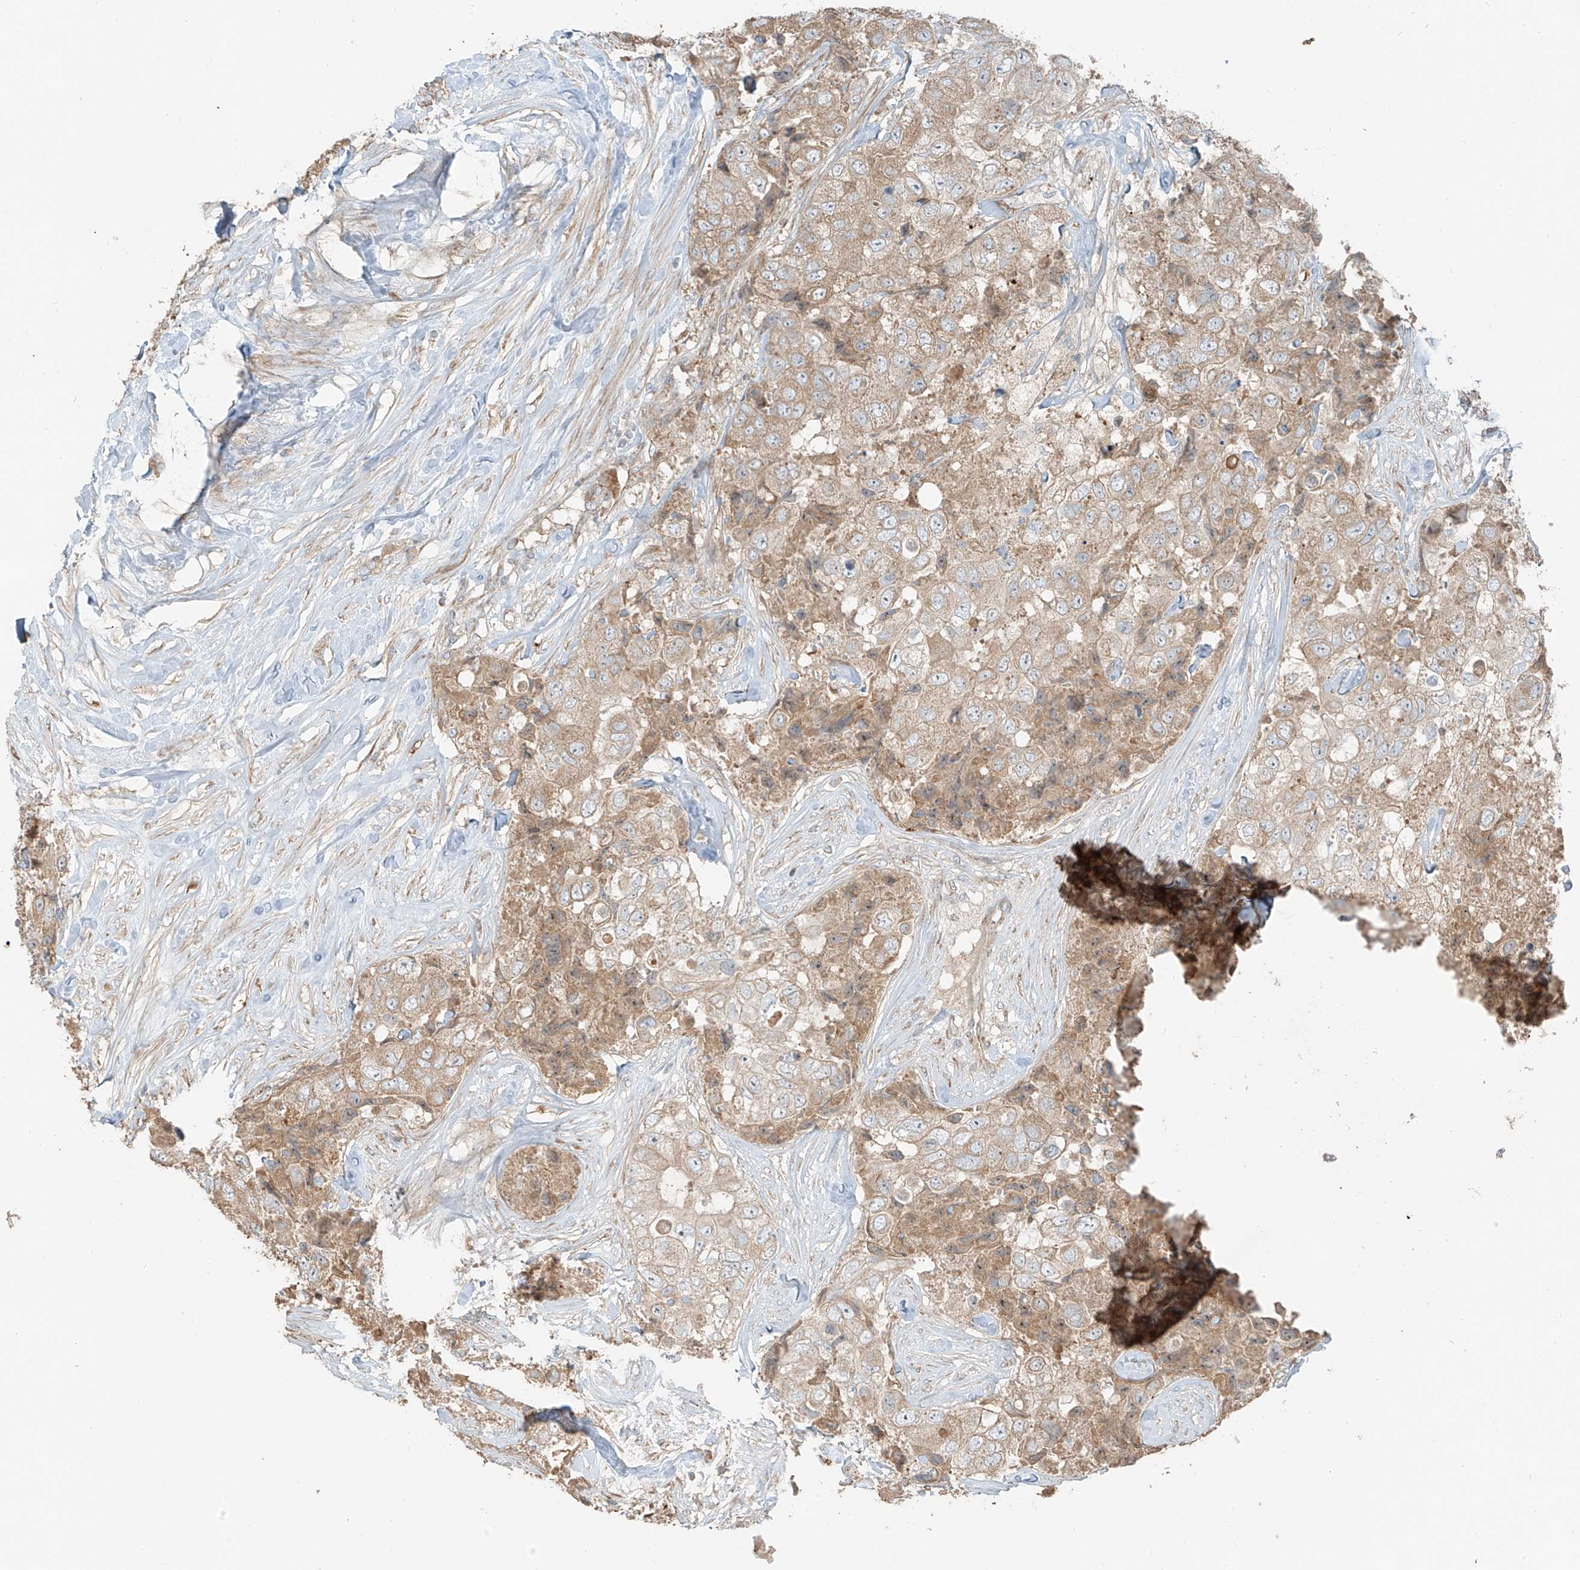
{"staining": {"intensity": "weak", "quantity": ">75%", "location": "cytoplasmic/membranous"}, "tissue": "breast cancer", "cell_type": "Tumor cells", "image_type": "cancer", "snomed": [{"axis": "morphology", "description": "Duct carcinoma"}, {"axis": "topography", "description": "Breast"}], "caption": "Immunohistochemical staining of infiltrating ductal carcinoma (breast) shows weak cytoplasmic/membranous protein staining in approximately >75% of tumor cells.", "gene": "FSTL1", "patient": {"sex": "female", "age": 62}}